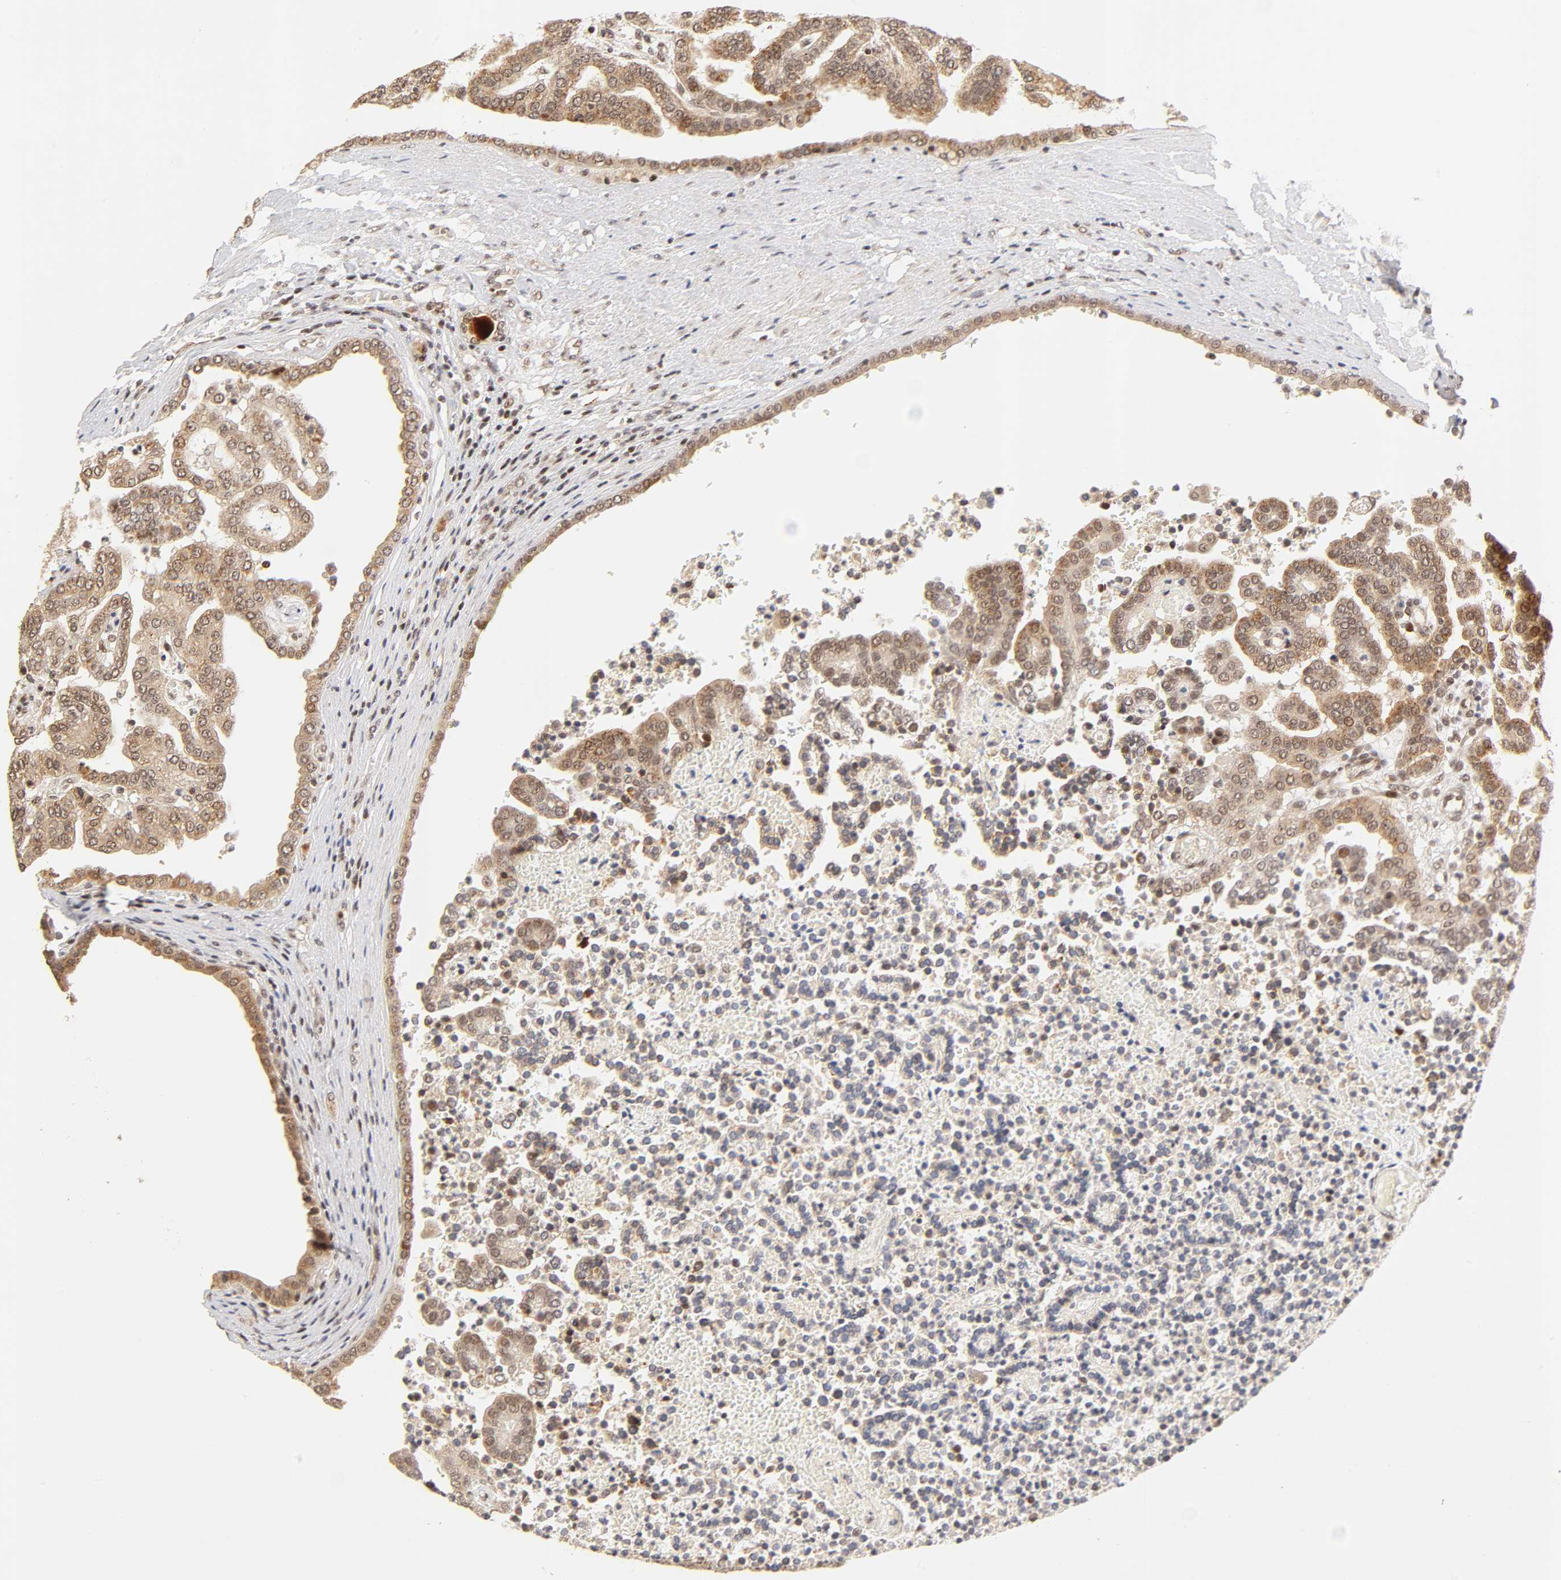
{"staining": {"intensity": "moderate", "quantity": ">75%", "location": "cytoplasmic/membranous,nuclear"}, "tissue": "renal cancer", "cell_type": "Tumor cells", "image_type": "cancer", "snomed": [{"axis": "morphology", "description": "Adenocarcinoma, NOS"}, {"axis": "topography", "description": "Kidney"}], "caption": "Protein expression analysis of human adenocarcinoma (renal) reveals moderate cytoplasmic/membranous and nuclear staining in approximately >75% of tumor cells.", "gene": "TAF10", "patient": {"sex": "male", "age": 61}}